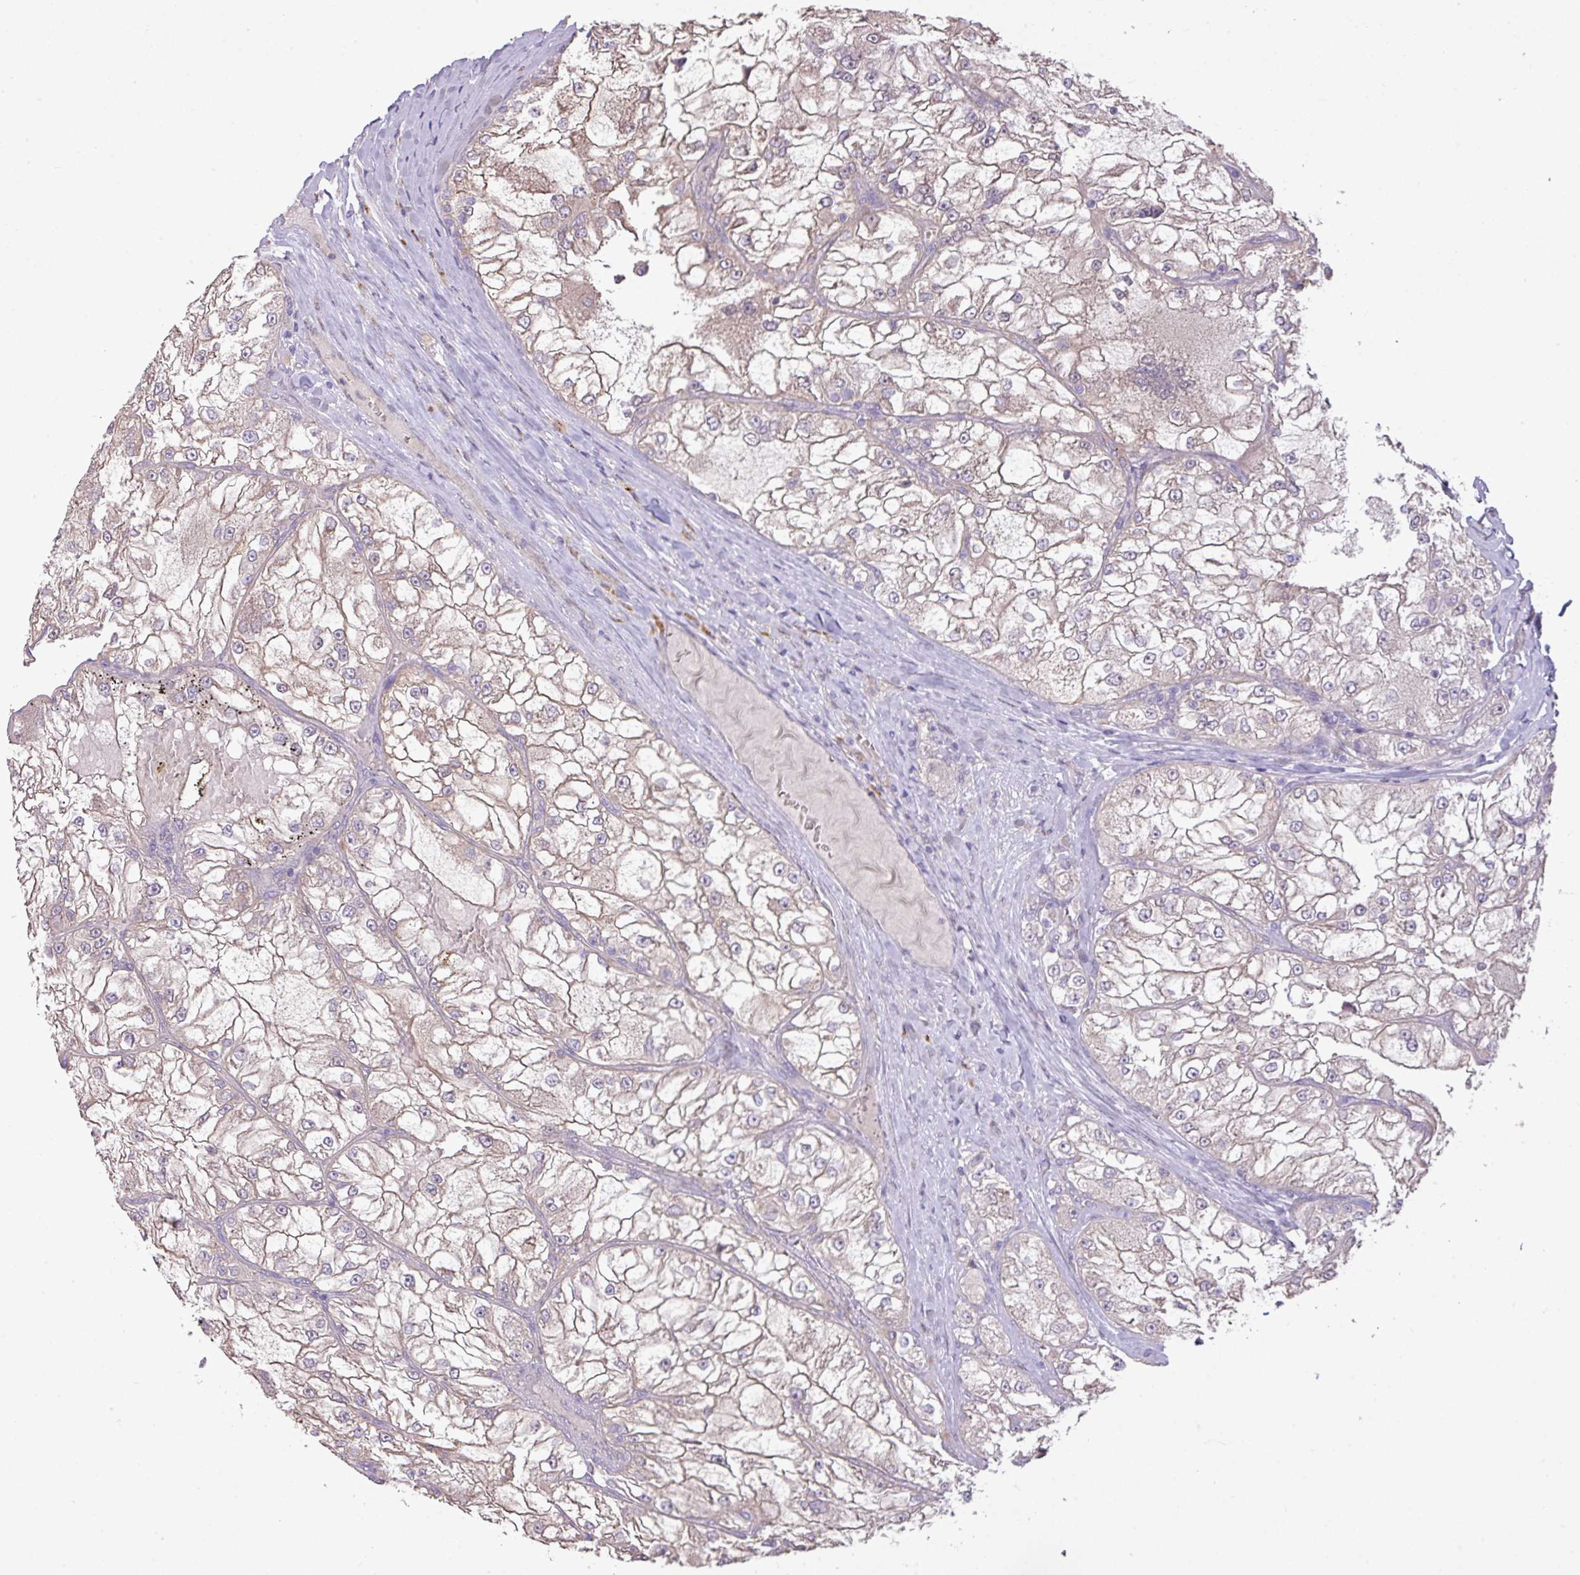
{"staining": {"intensity": "weak", "quantity": "25%-75%", "location": "cytoplasmic/membranous"}, "tissue": "renal cancer", "cell_type": "Tumor cells", "image_type": "cancer", "snomed": [{"axis": "morphology", "description": "Adenocarcinoma, NOS"}, {"axis": "topography", "description": "Kidney"}], "caption": "A photomicrograph of human renal cancer stained for a protein demonstrates weak cytoplasmic/membranous brown staining in tumor cells. The staining was performed using DAB, with brown indicating positive protein expression. Nuclei are stained blue with hematoxylin.", "gene": "PRADC1", "patient": {"sex": "female", "age": 72}}